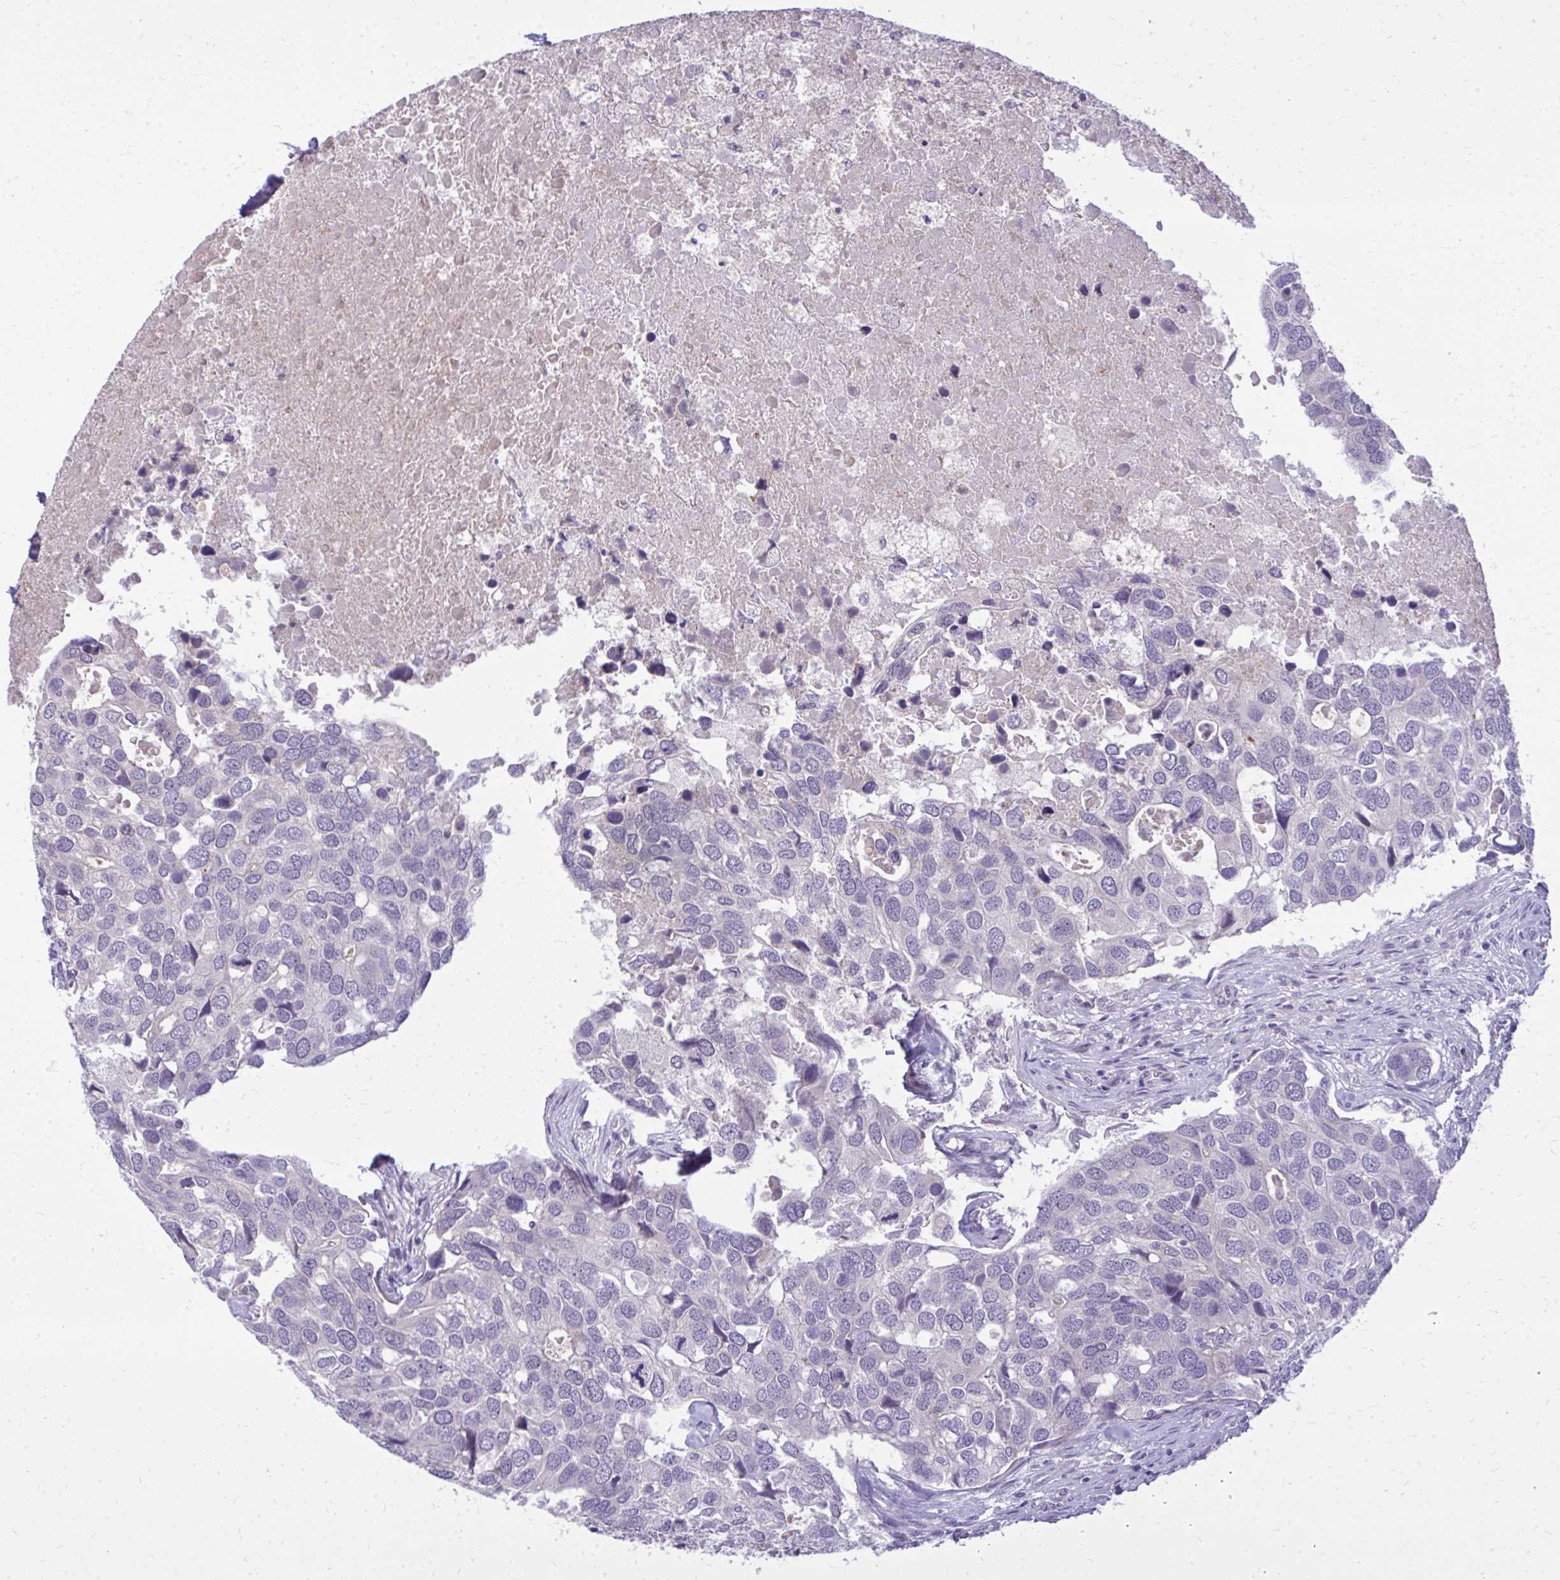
{"staining": {"intensity": "negative", "quantity": "none", "location": "none"}, "tissue": "breast cancer", "cell_type": "Tumor cells", "image_type": "cancer", "snomed": [{"axis": "morphology", "description": "Duct carcinoma"}, {"axis": "topography", "description": "Breast"}], "caption": "Immunohistochemical staining of intraductal carcinoma (breast) demonstrates no significant expression in tumor cells.", "gene": "DPY19L1", "patient": {"sex": "female", "age": 83}}